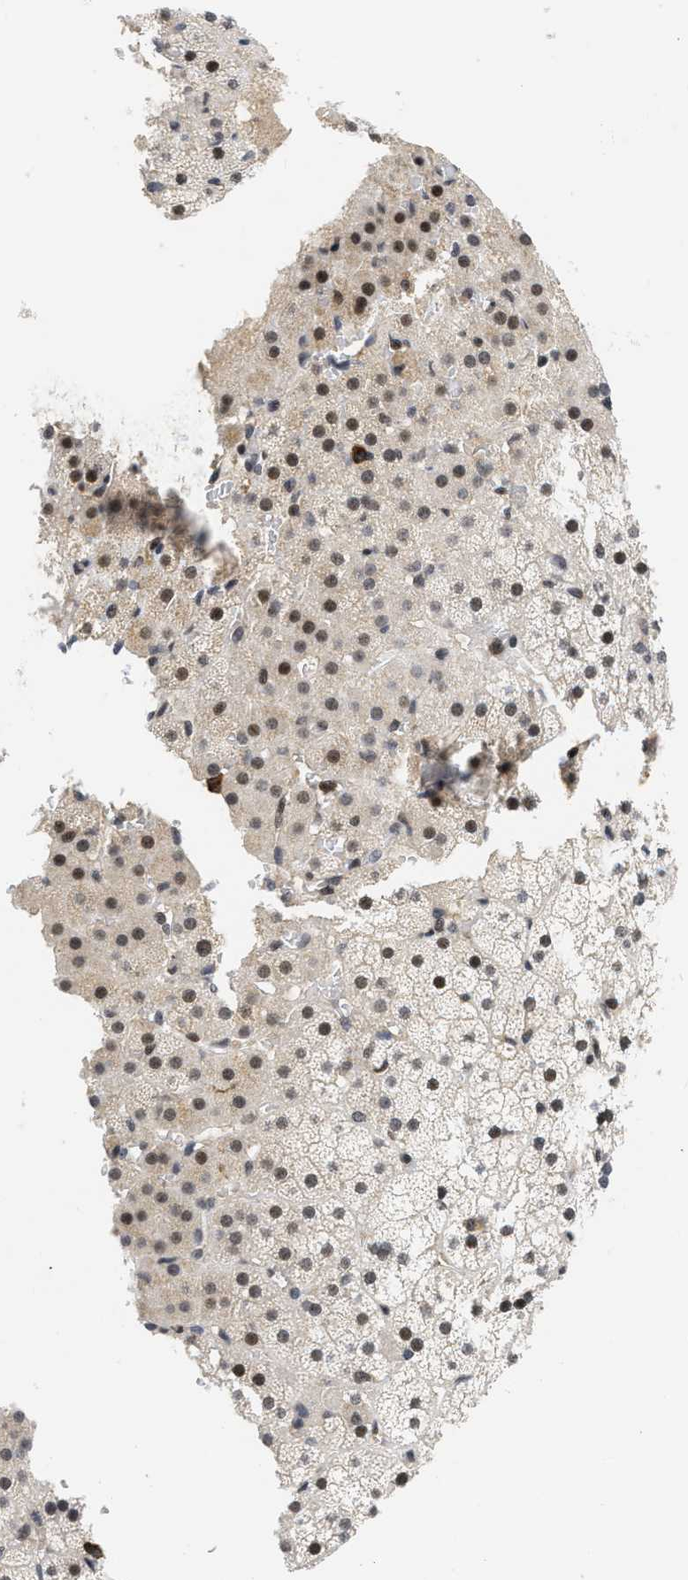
{"staining": {"intensity": "moderate", "quantity": ">75%", "location": "nuclear"}, "tissue": "adrenal gland", "cell_type": "Glandular cells", "image_type": "normal", "snomed": [{"axis": "morphology", "description": "Normal tissue, NOS"}, {"axis": "topography", "description": "Adrenal gland"}], "caption": "DAB immunohistochemical staining of normal adrenal gland displays moderate nuclear protein expression in about >75% of glandular cells.", "gene": "HIF1A", "patient": {"sex": "male", "age": 35}}